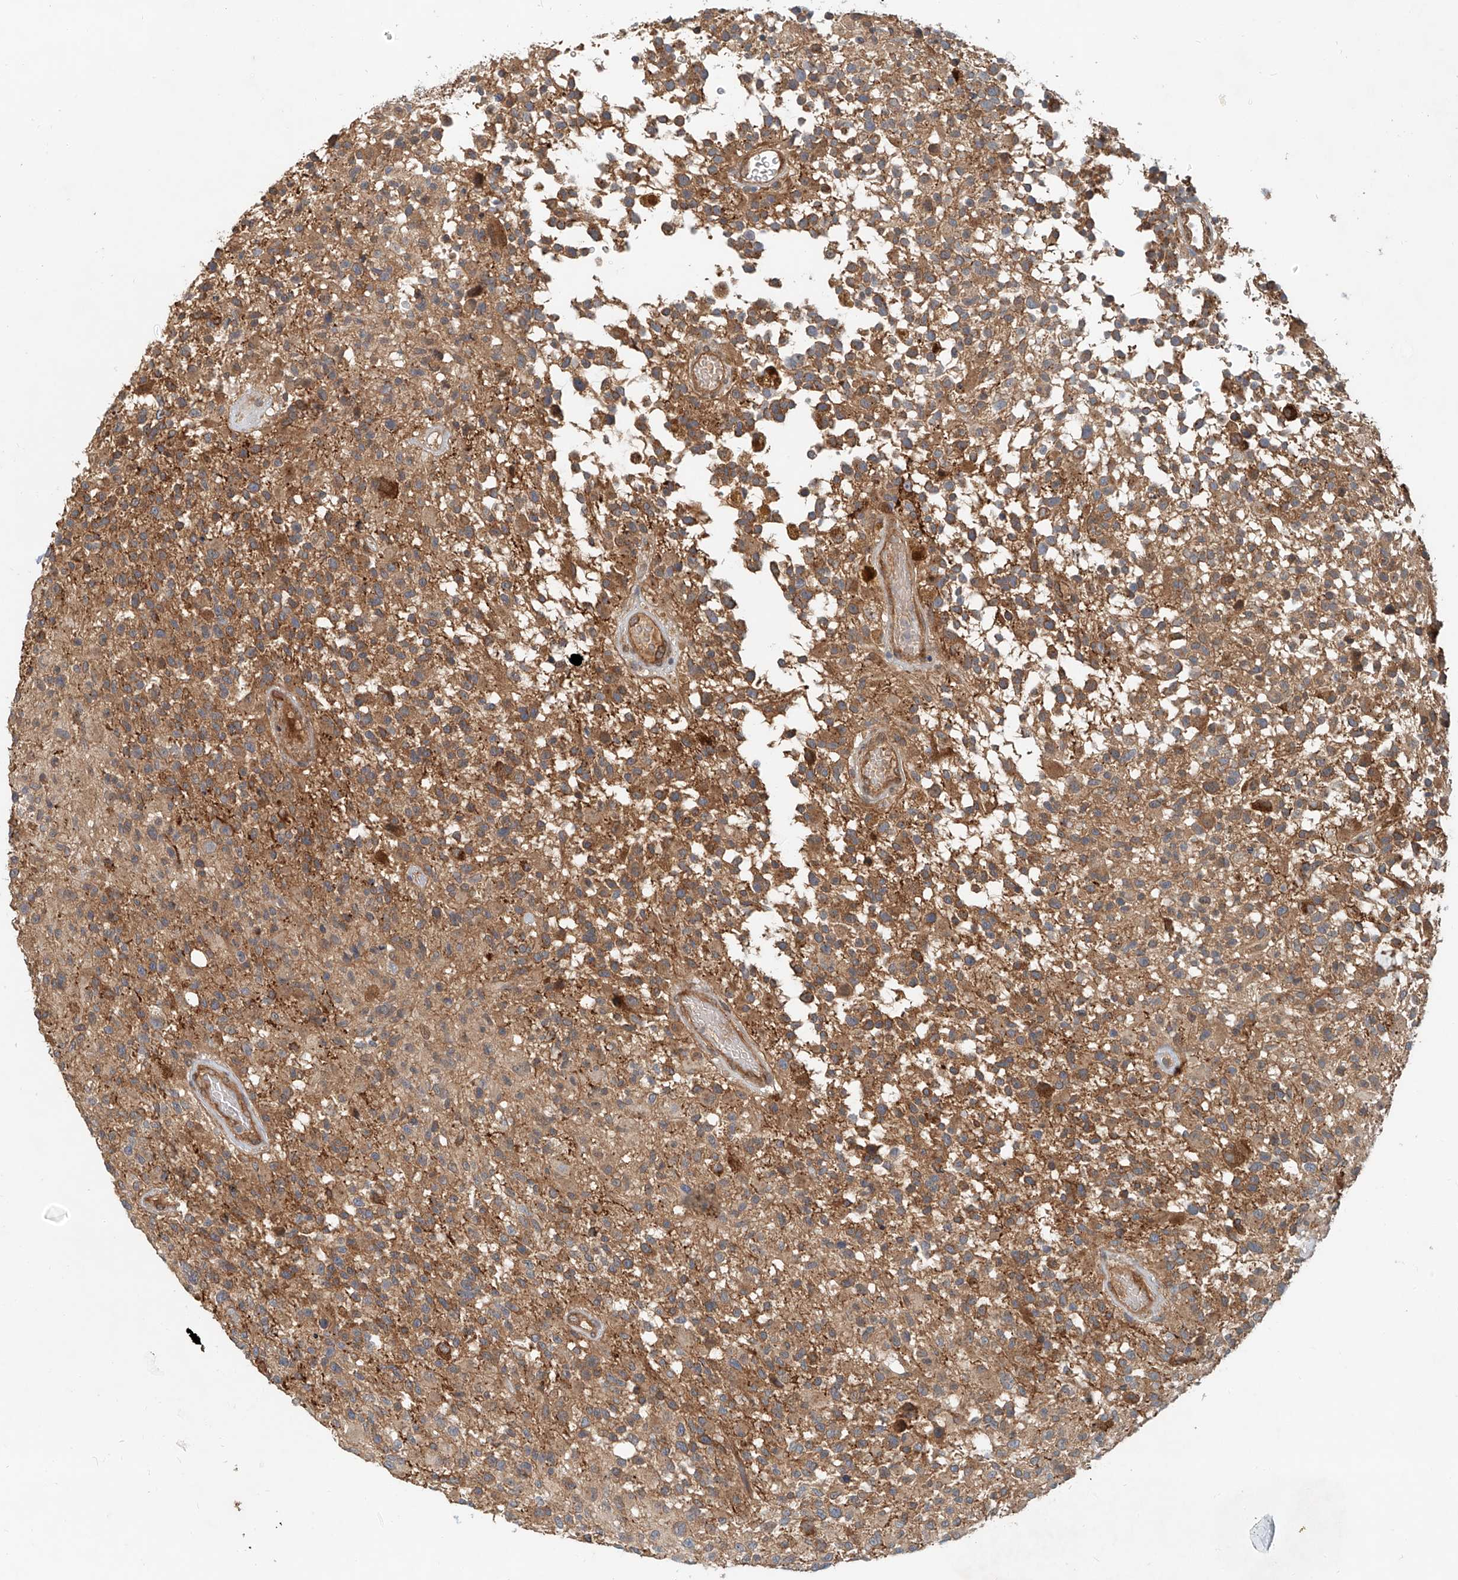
{"staining": {"intensity": "moderate", "quantity": ">75%", "location": "cytoplasmic/membranous"}, "tissue": "glioma", "cell_type": "Tumor cells", "image_type": "cancer", "snomed": [{"axis": "morphology", "description": "Glioma, malignant, High grade"}, {"axis": "morphology", "description": "Glioblastoma, NOS"}, {"axis": "topography", "description": "Brain"}], "caption": "This image reveals IHC staining of human glioma, with medium moderate cytoplasmic/membranous expression in approximately >75% of tumor cells.", "gene": "SASH1", "patient": {"sex": "male", "age": 60}}